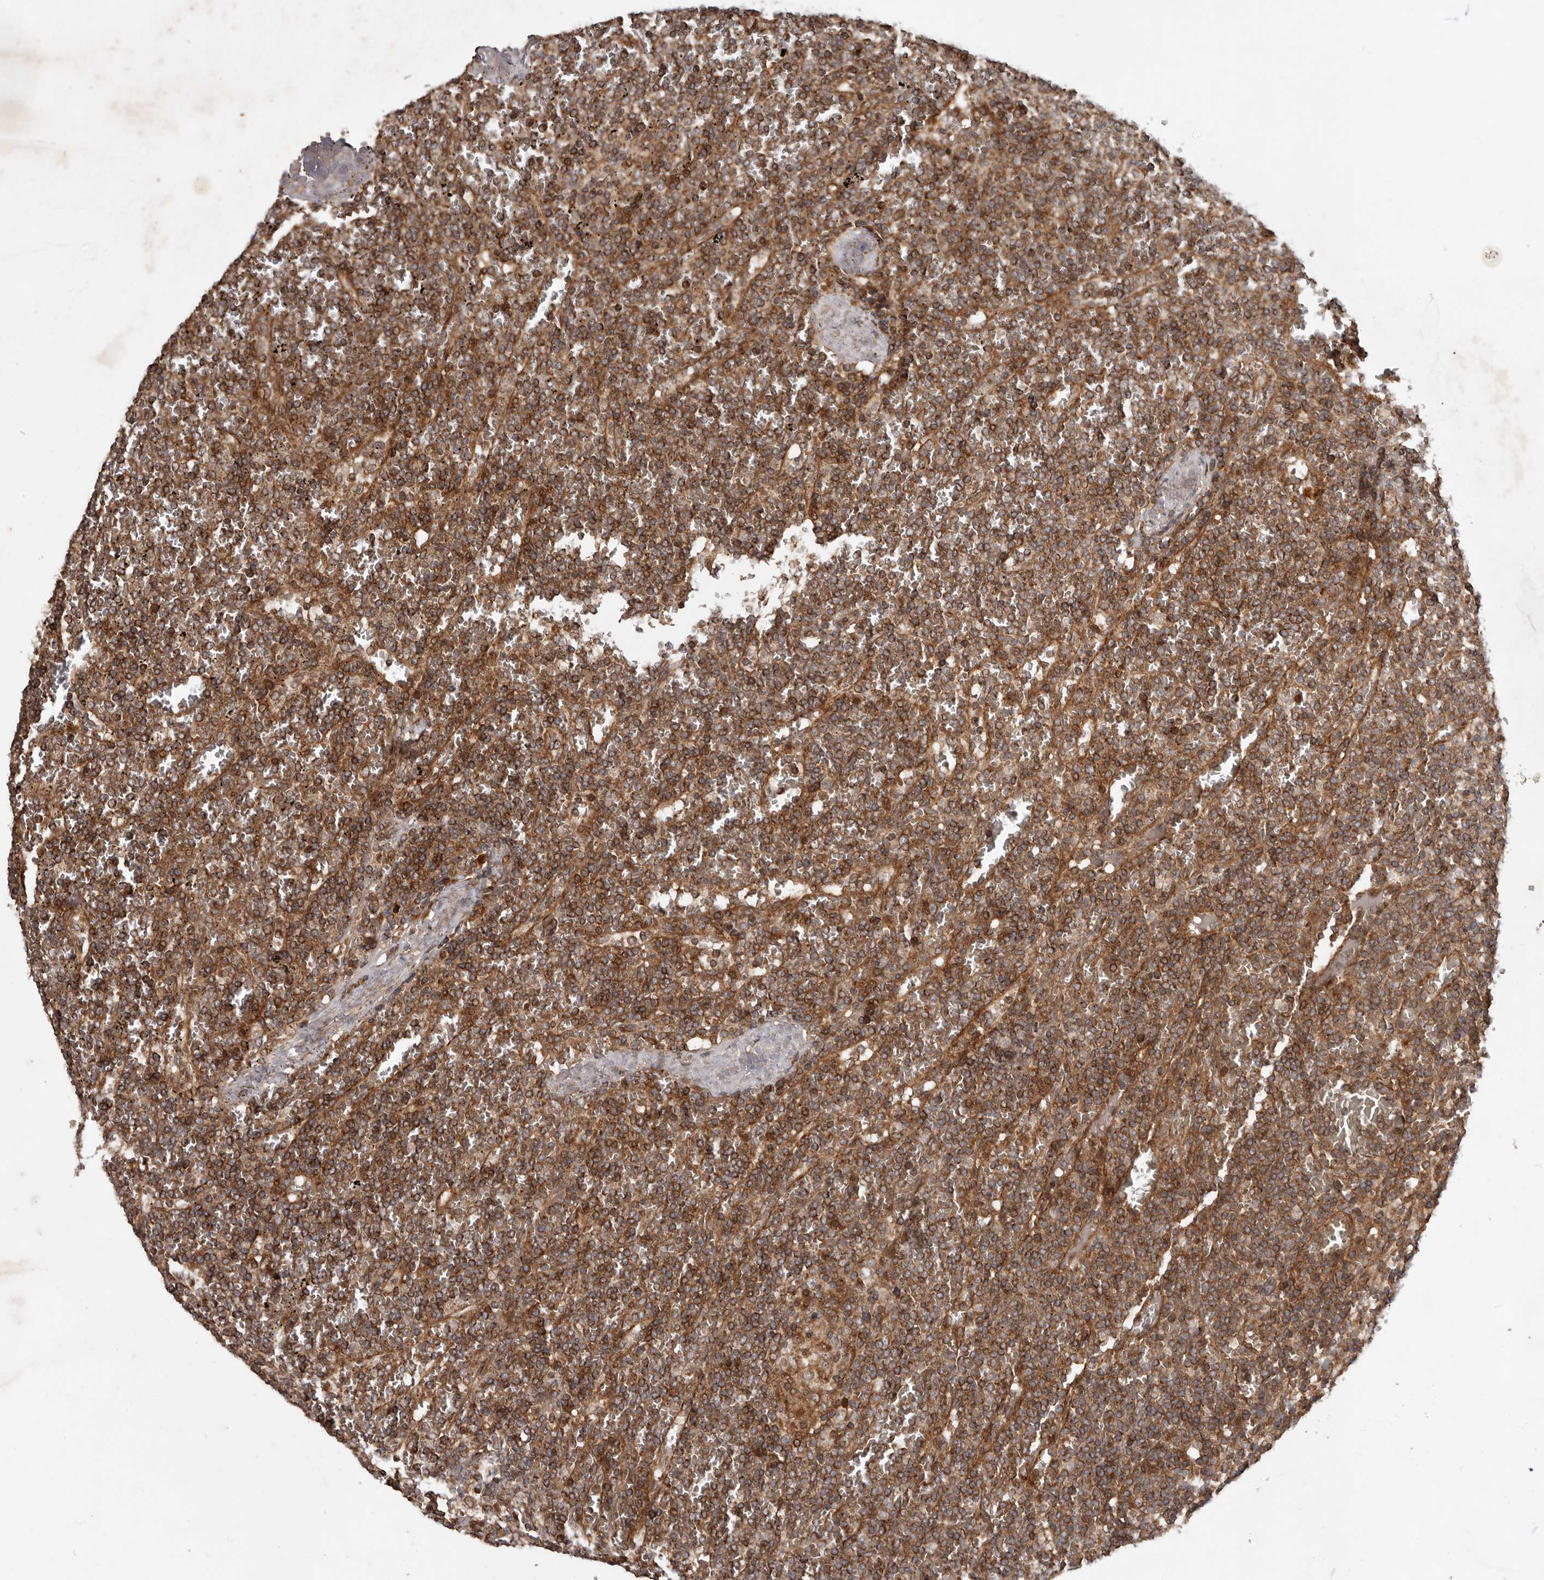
{"staining": {"intensity": "moderate", "quantity": ">75%", "location": "cytoplasmic/membranous"}, "tissue": "lymphoma", "cell_type": "Tumor cells", "image_type": "cancer", "snomed": [{"axis": "morphology", "description": "Malignant lymphoma, non-Hodgkin's type, Low grade"}, {"axis": "topography", "description": "Spleen"}], "caption": "Malignant lymphoma, non-Hodgkin's type (low-grade) tissue demonstrates moderate cytoplasmic/membranous staining in about >75% of tumor cells, visualized by immunohistochemistry.", "gene": "STK36", "patient": {"sex": "female", "age": 19}}